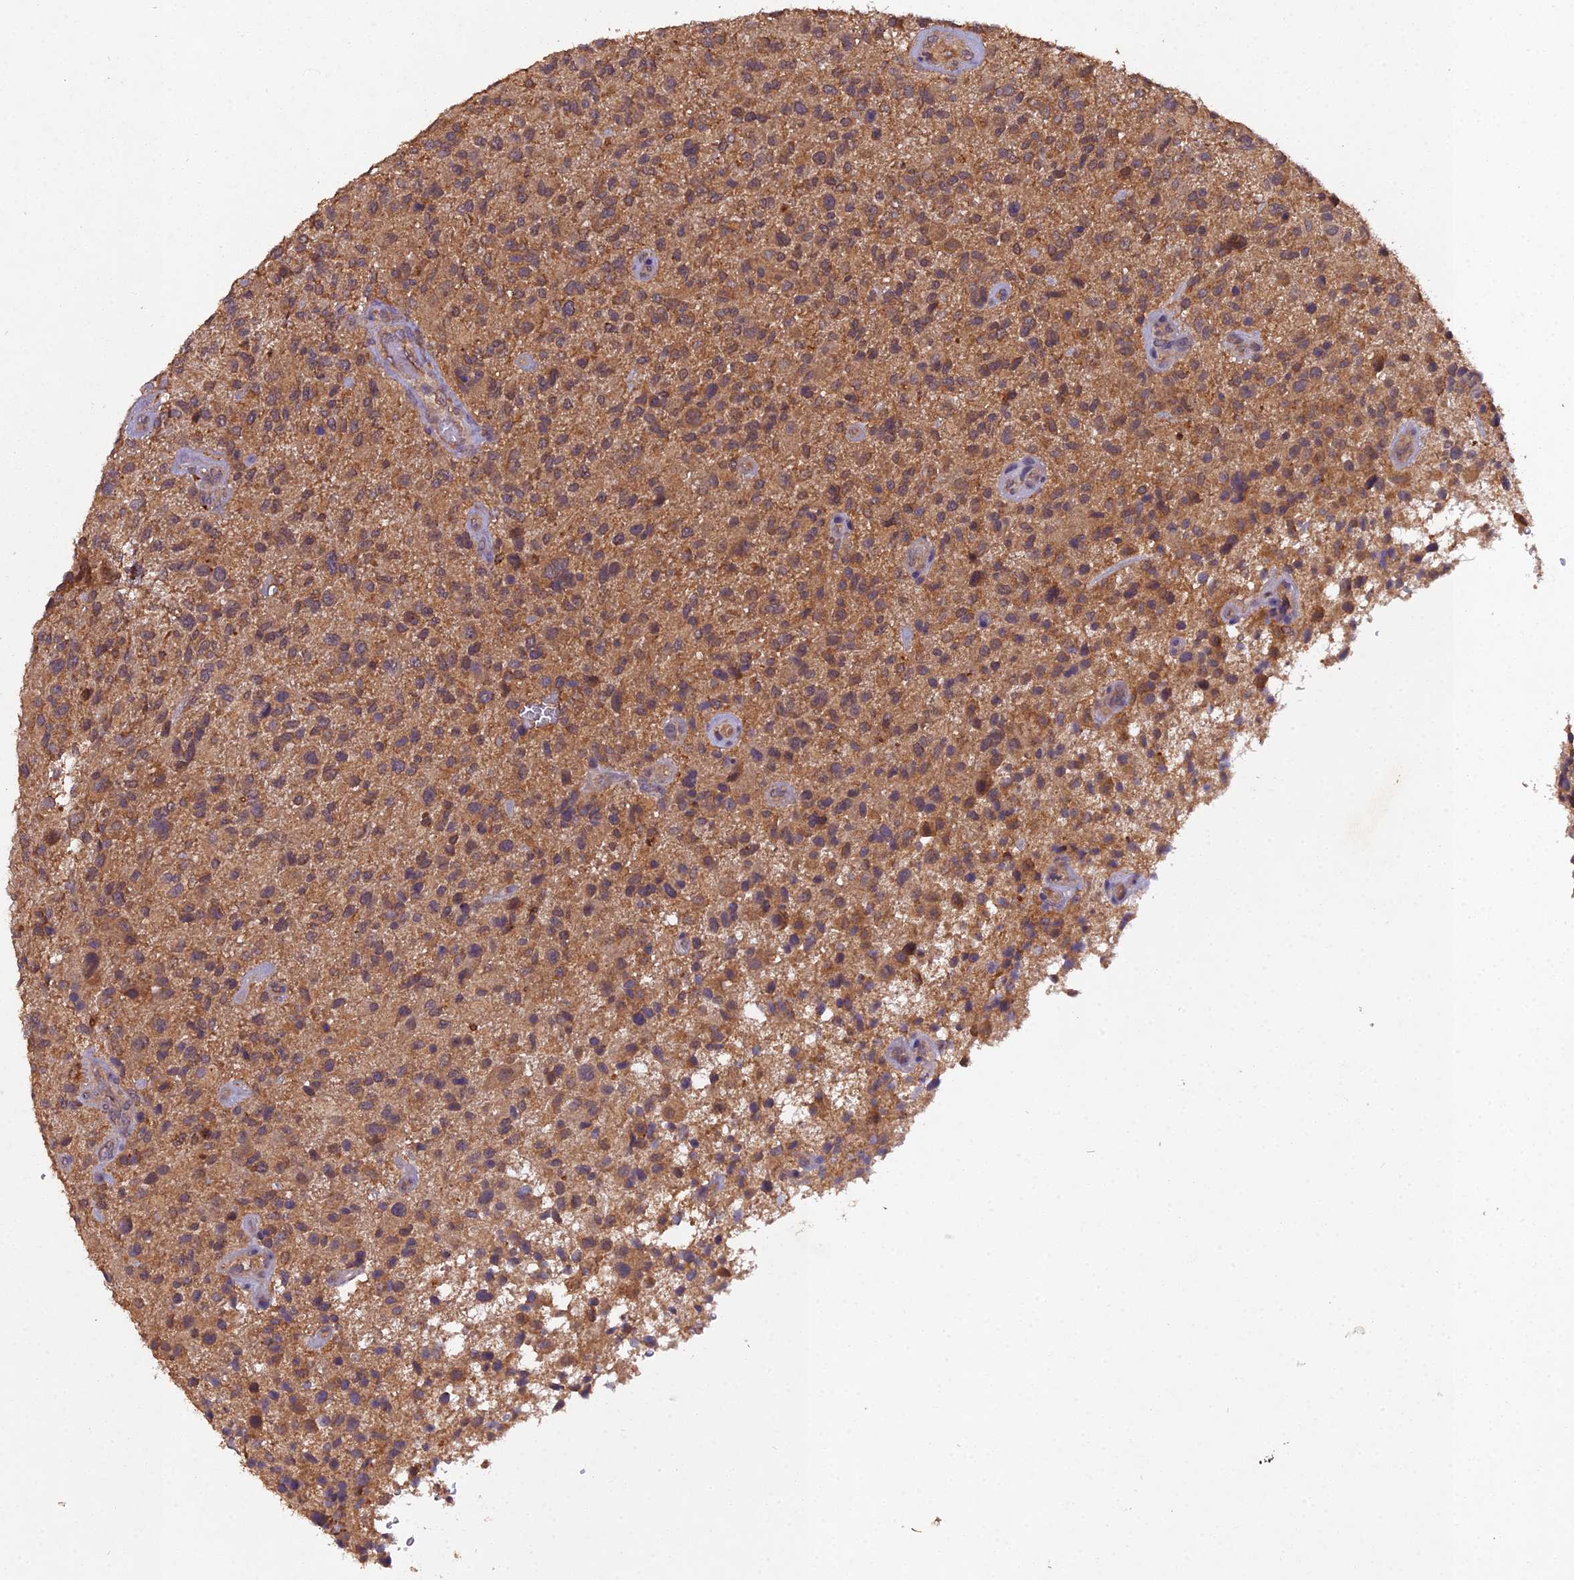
{"staining": {"intensity": "moderate", "quantity": ">75%", "location": "cytoplasmic/membranous"}, "tissue": "glioma", "cell_type": "Tumor cells", "image_type": "cancer", "snomed": [{"axis": "morphology", "description": "Glioma, malignant, High grade"}, {"axis": "topography", "description": "Brain"}], "caption": "Immunohistochemistry of glioma displays medium levels of moderate cytoplasmic/membranous staining in about >75% of tumor cells.", "gene": "TMEM258", "patient": {"sex": "male", "age": 47}}